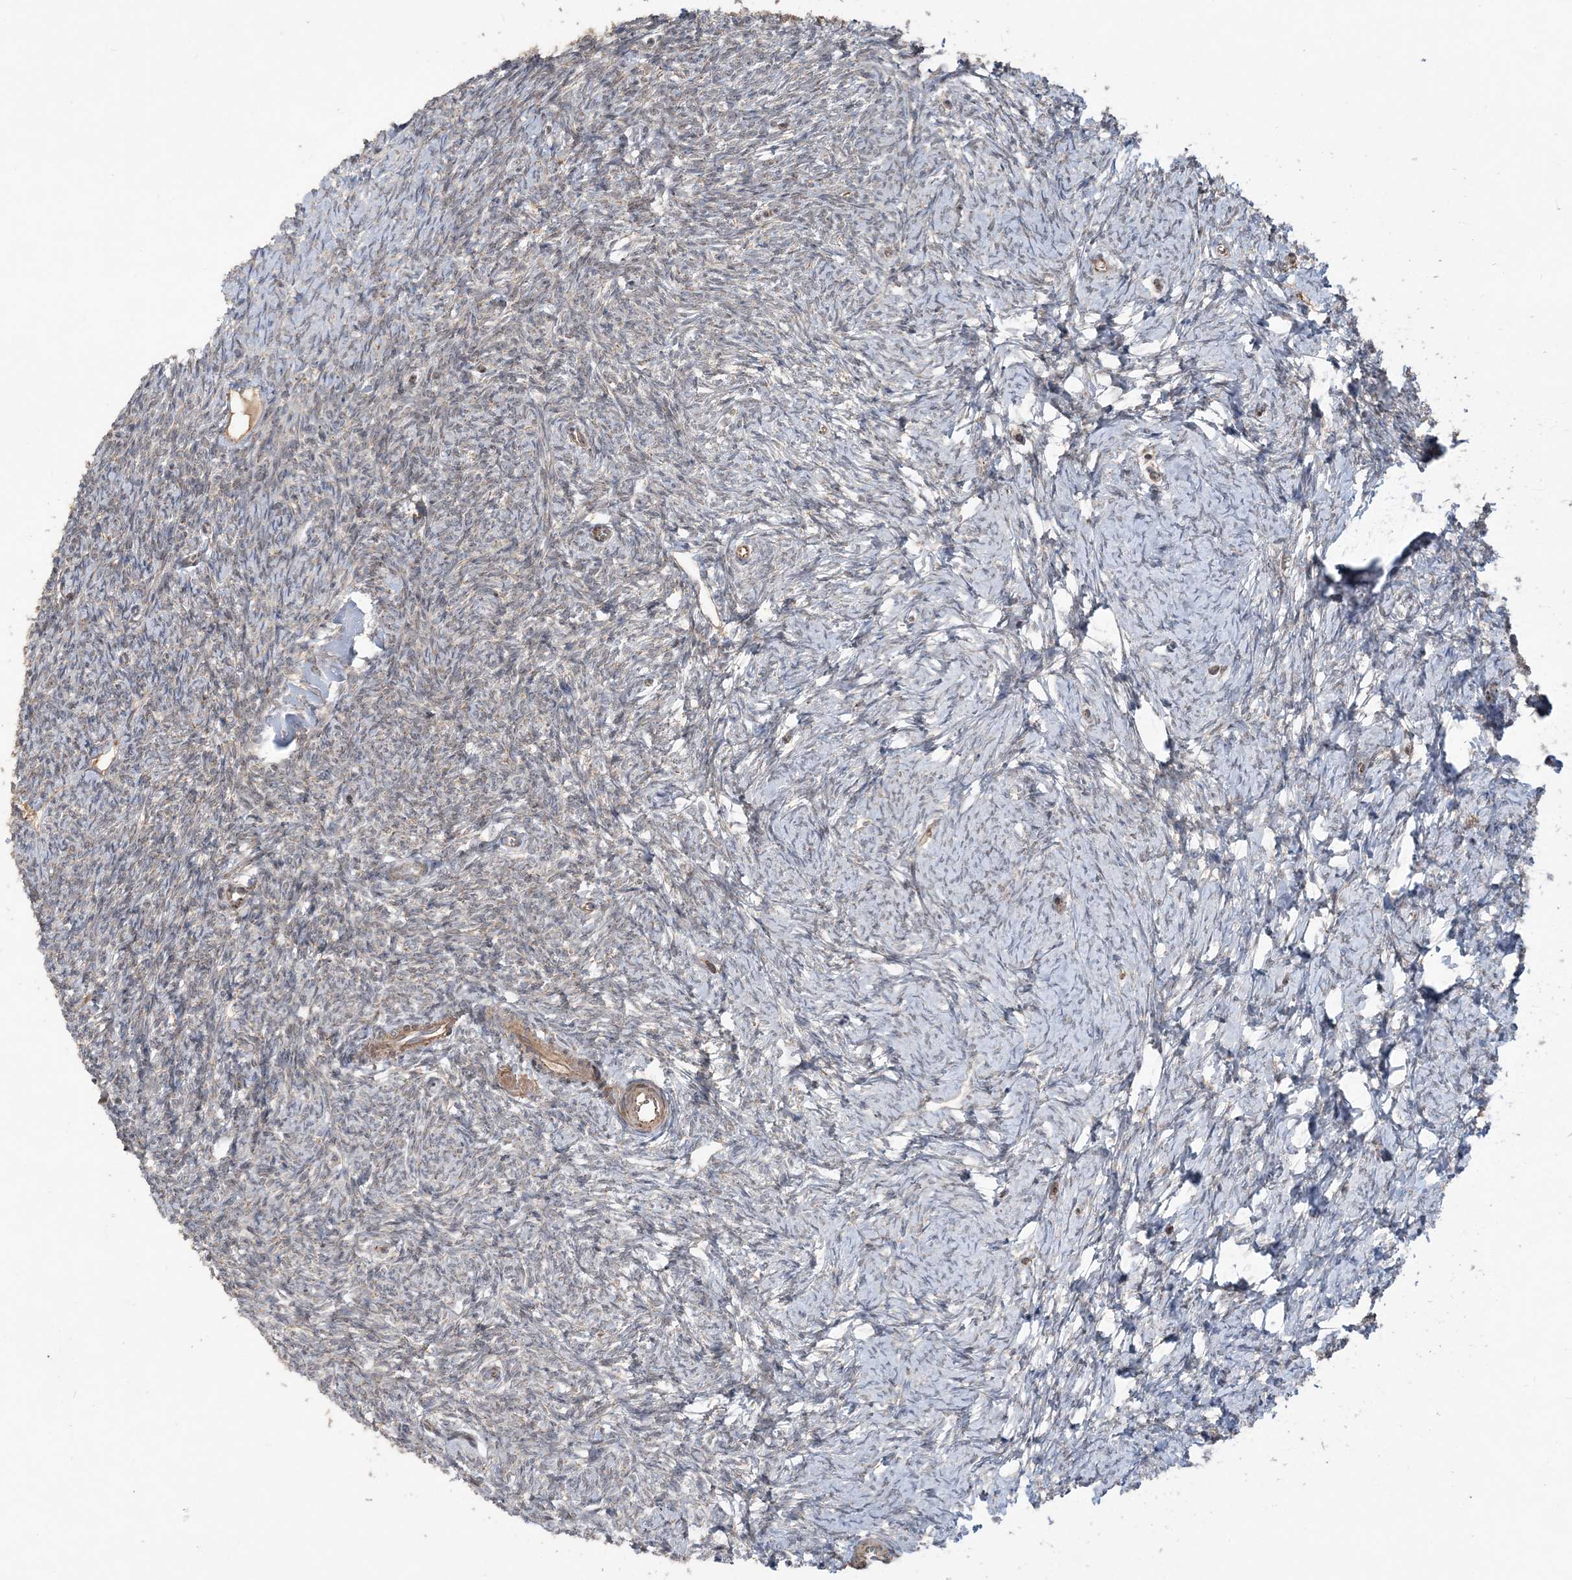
{"staining": {"intensity": "moderate", "quantity": ">75%", "location": "cytoplasmic/membranous,nuclear"}, "tissue": "ovary", "cell_type": "Follicle cells", "image_type": "normal", "snomed": [{"axis": "morphology", "description": "Normal tissue, NOS"}, {"axis": "morphology", "description": "Cyst, NOS"}, {"axis": "topography", "description": "Ovary"}], "caption": "A high-resolution photomicrograph shows IHC staining of unremarkable ovary, which displays moderate cytoplasmic/membranous,nuclear expression in about >75% of follicle cells. The protein of interest is stained brown, and the nuclei are stained in blue (DAB (3,3'-diaminobenzidine) IHC with brightfield microscopy, high magnification).", "gene": "SCLT1", "patient": {"sex": "female", "age": 33}}